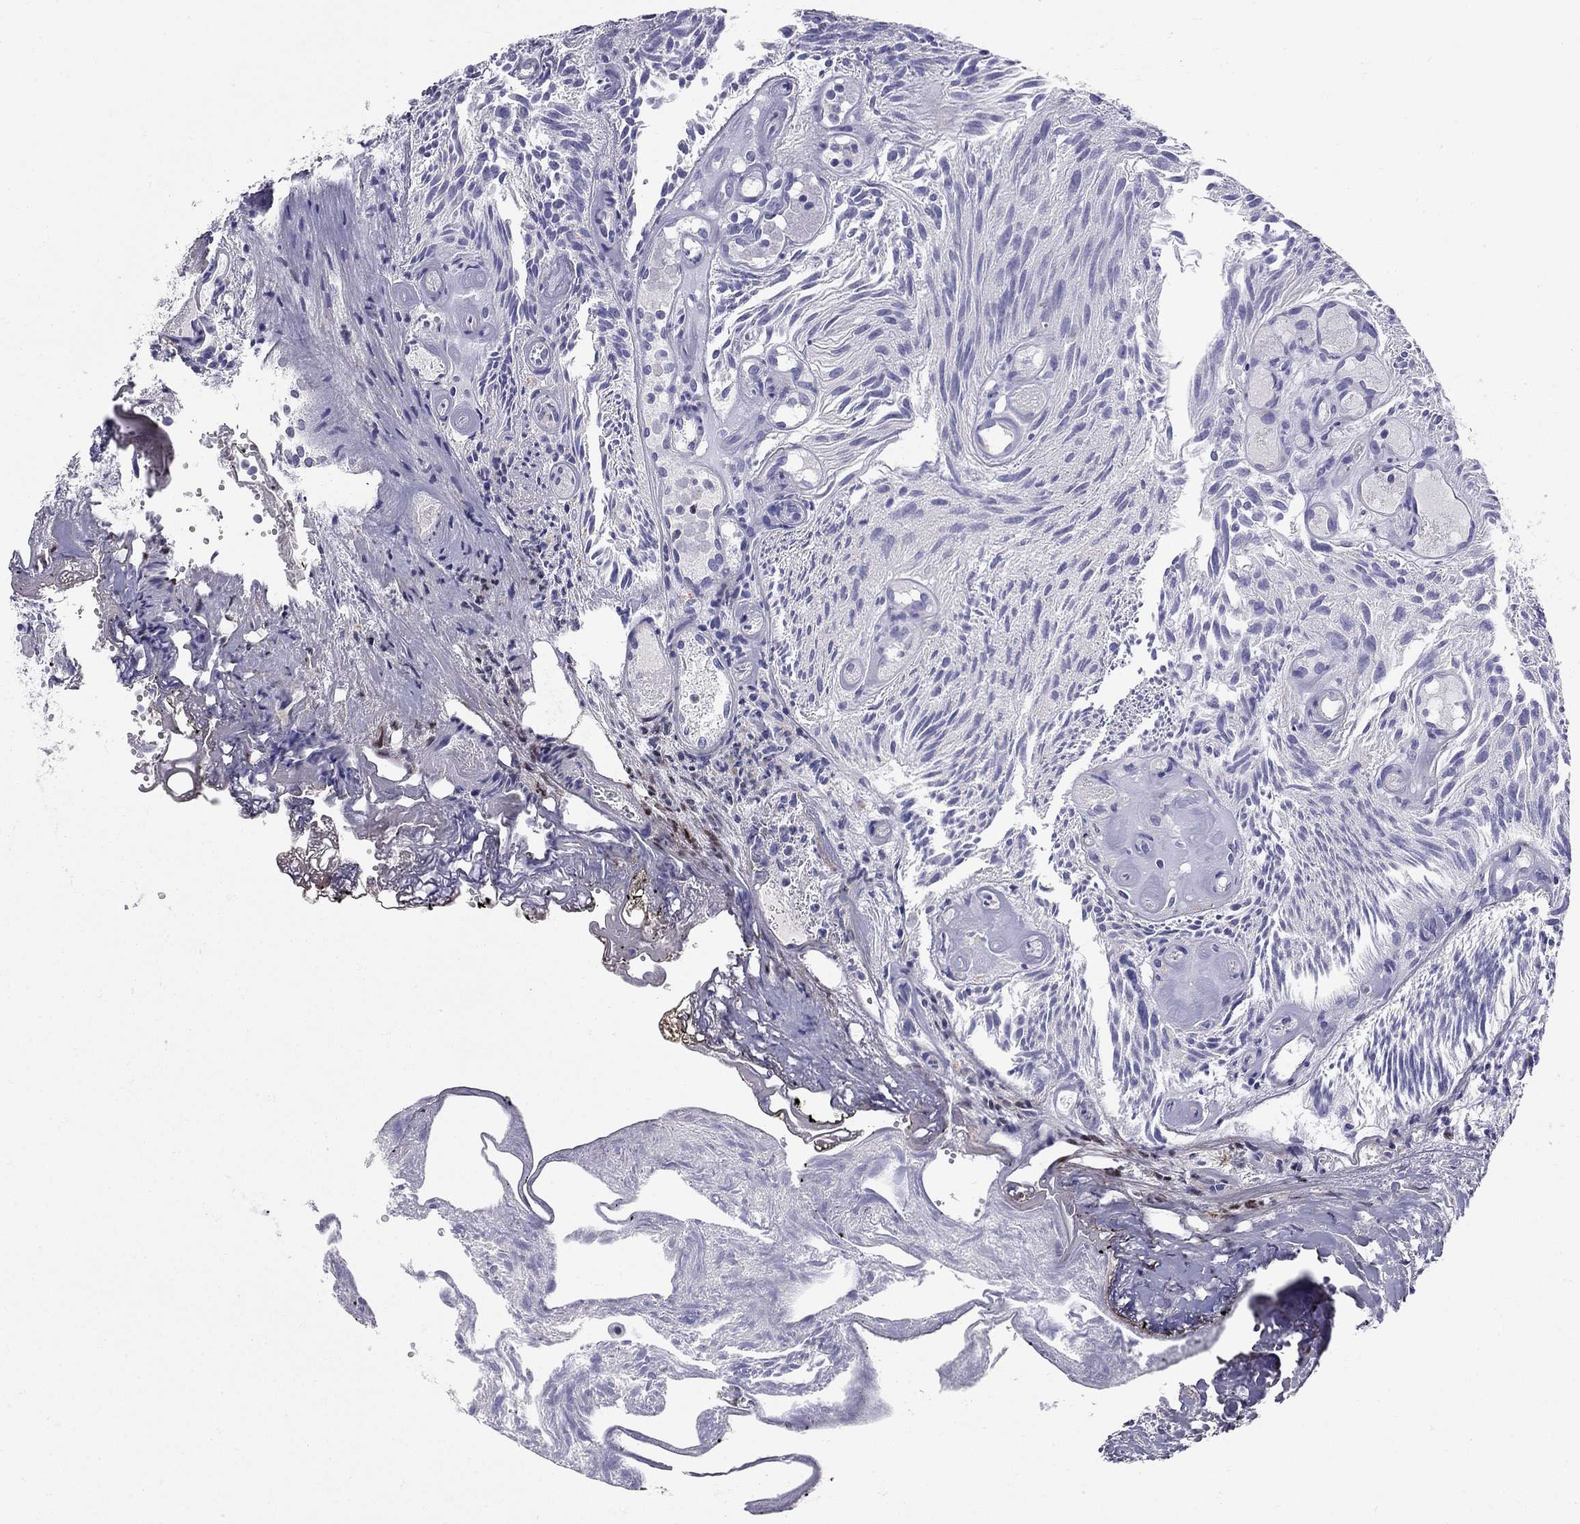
{"staining": {"intensity": "negative", "quantity": "none", "location": "none"}, "tissue": "urothelial cancer", "cell_type": "Tumor cells", "image_type": "cancer", "snomed": [{"axis": "morphology", "description": "Urothelial carcinoma, Low grade"}, {"axis": "topography", "description": "Urinary bladder"}], "caption": "DAB (3,3'-diaminobenzidine) immunohistochemical staining of human urothelial cancer reveals no significant staining in tumor cells.", "gene": "C8orf88", "patient": {"sex": "female", "age": 87}}